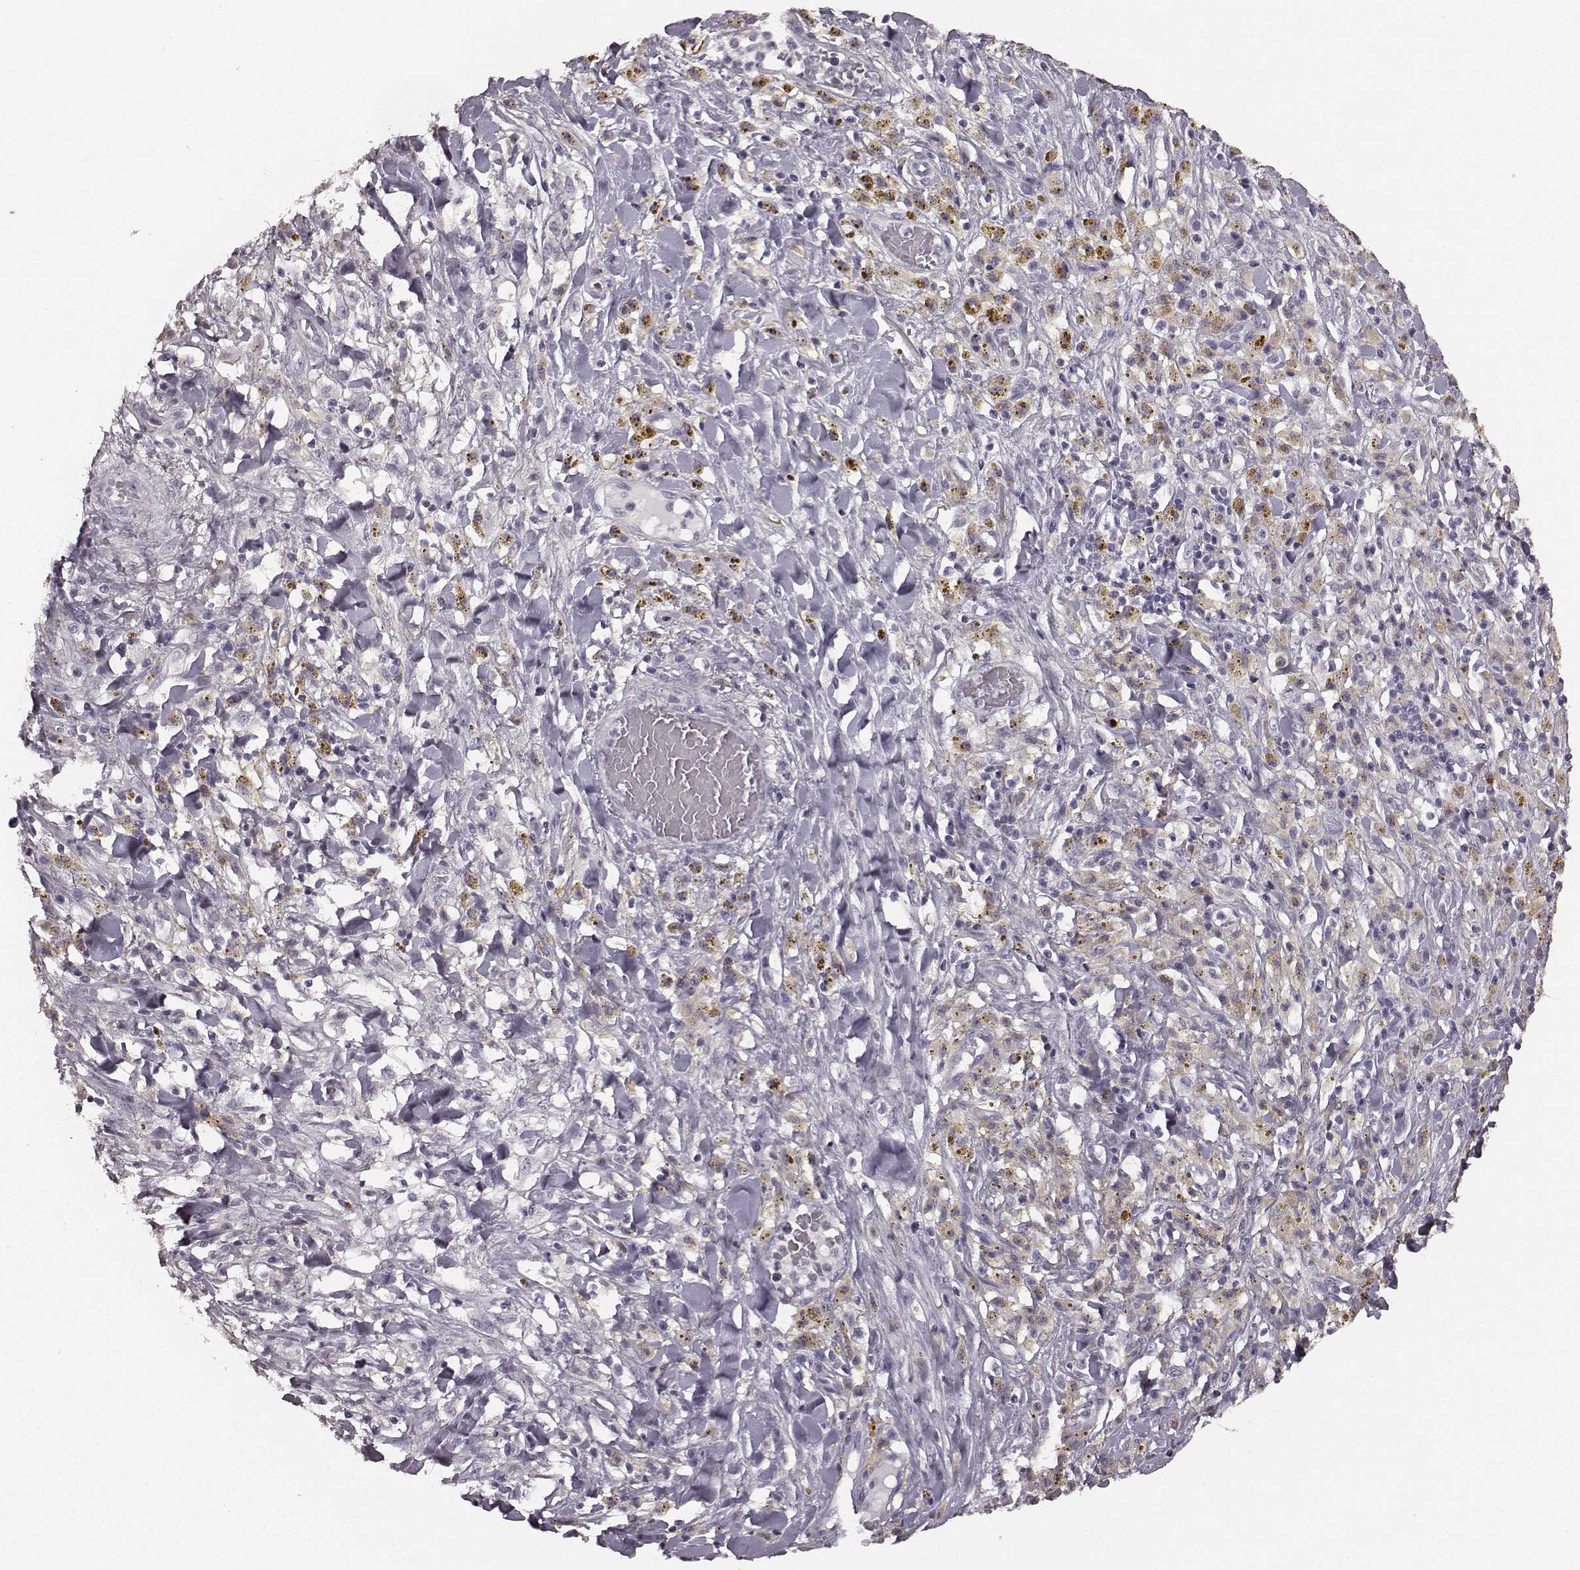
{"staining": {"intensity": "negative", "quantity": "none", "location": "none"}, "tissue": "melanoma", "cell_type": "Tumor cells", "image_type": "cancer", "snomed": [{"axis": "morphology", "description": "Malignant melanoma, NOS"}, {"axis": "topography", "description": "Skin"}], "caption": "Human malignant melanoma stained for a protein using immunohistochemistry (IHC) displays no staining in tumor cells.", "gene": "RIT2", "patient": {"sex": "female", "age": 91}}